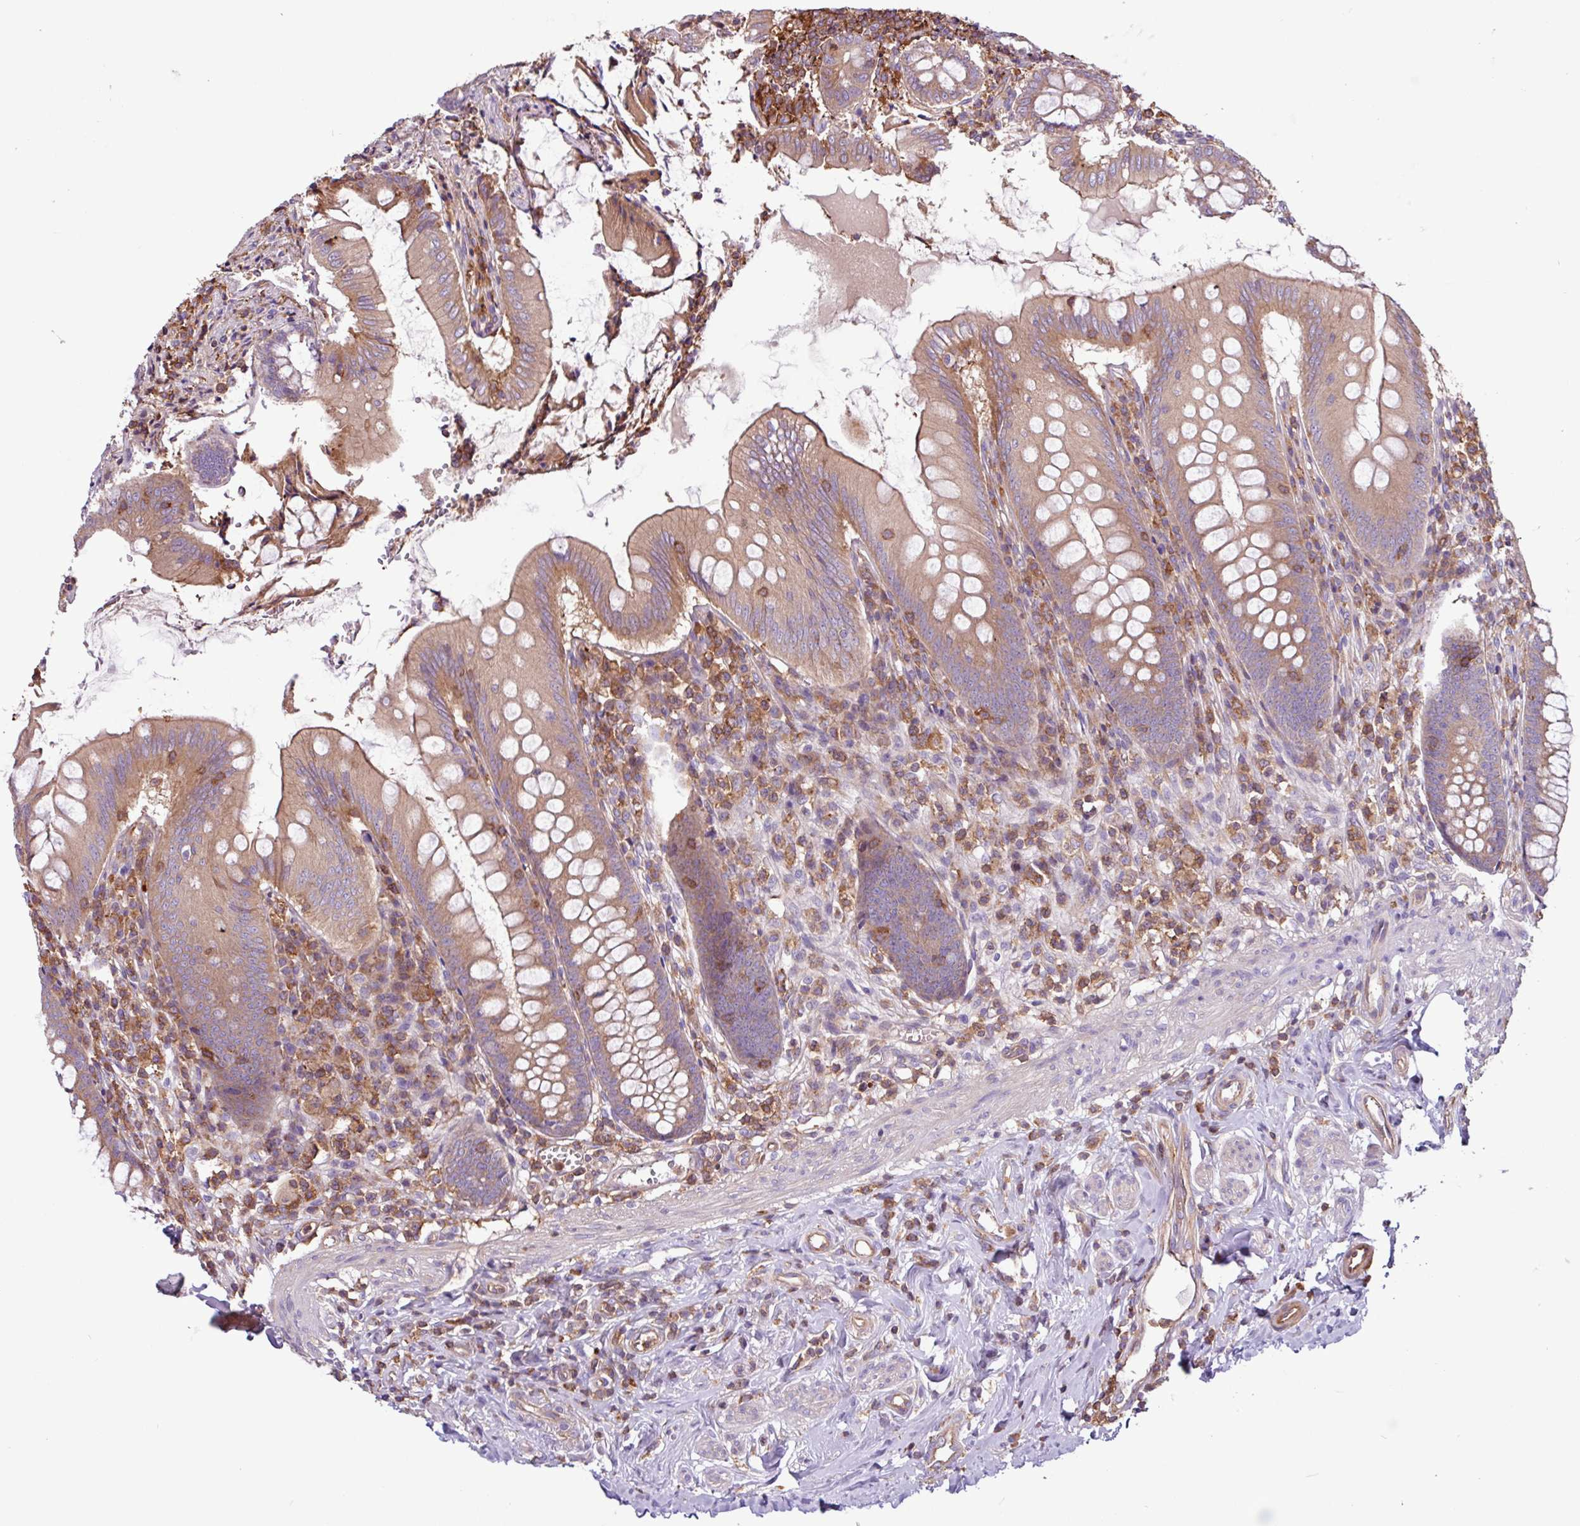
{"staining": {"intensity": "moderate", "quantity": ">75%", "location": "cytoplasmic/membranous"}, "tissue": "appendix", "cell_type": "Glandular cells", "image_type": "normal", "snomed": [{"axis": "morphology", "description": "Normal tissue, NOS"}, {"axis": "topography", "description": "Appendix"}], "caption": "Immunohistochemistry (IHC) photomicrograph of normal appendix: human appendix stained using immunohistochemistry (IHC) demonstrates medium levels of moderate protein expression localized specifically in the cytoplasmic/membranous of glandular cells, appearing as a cytoplasmic/membranous brown color.", "gene": "ACTR3B", "patient": {"sex": "female", "age": 51}}